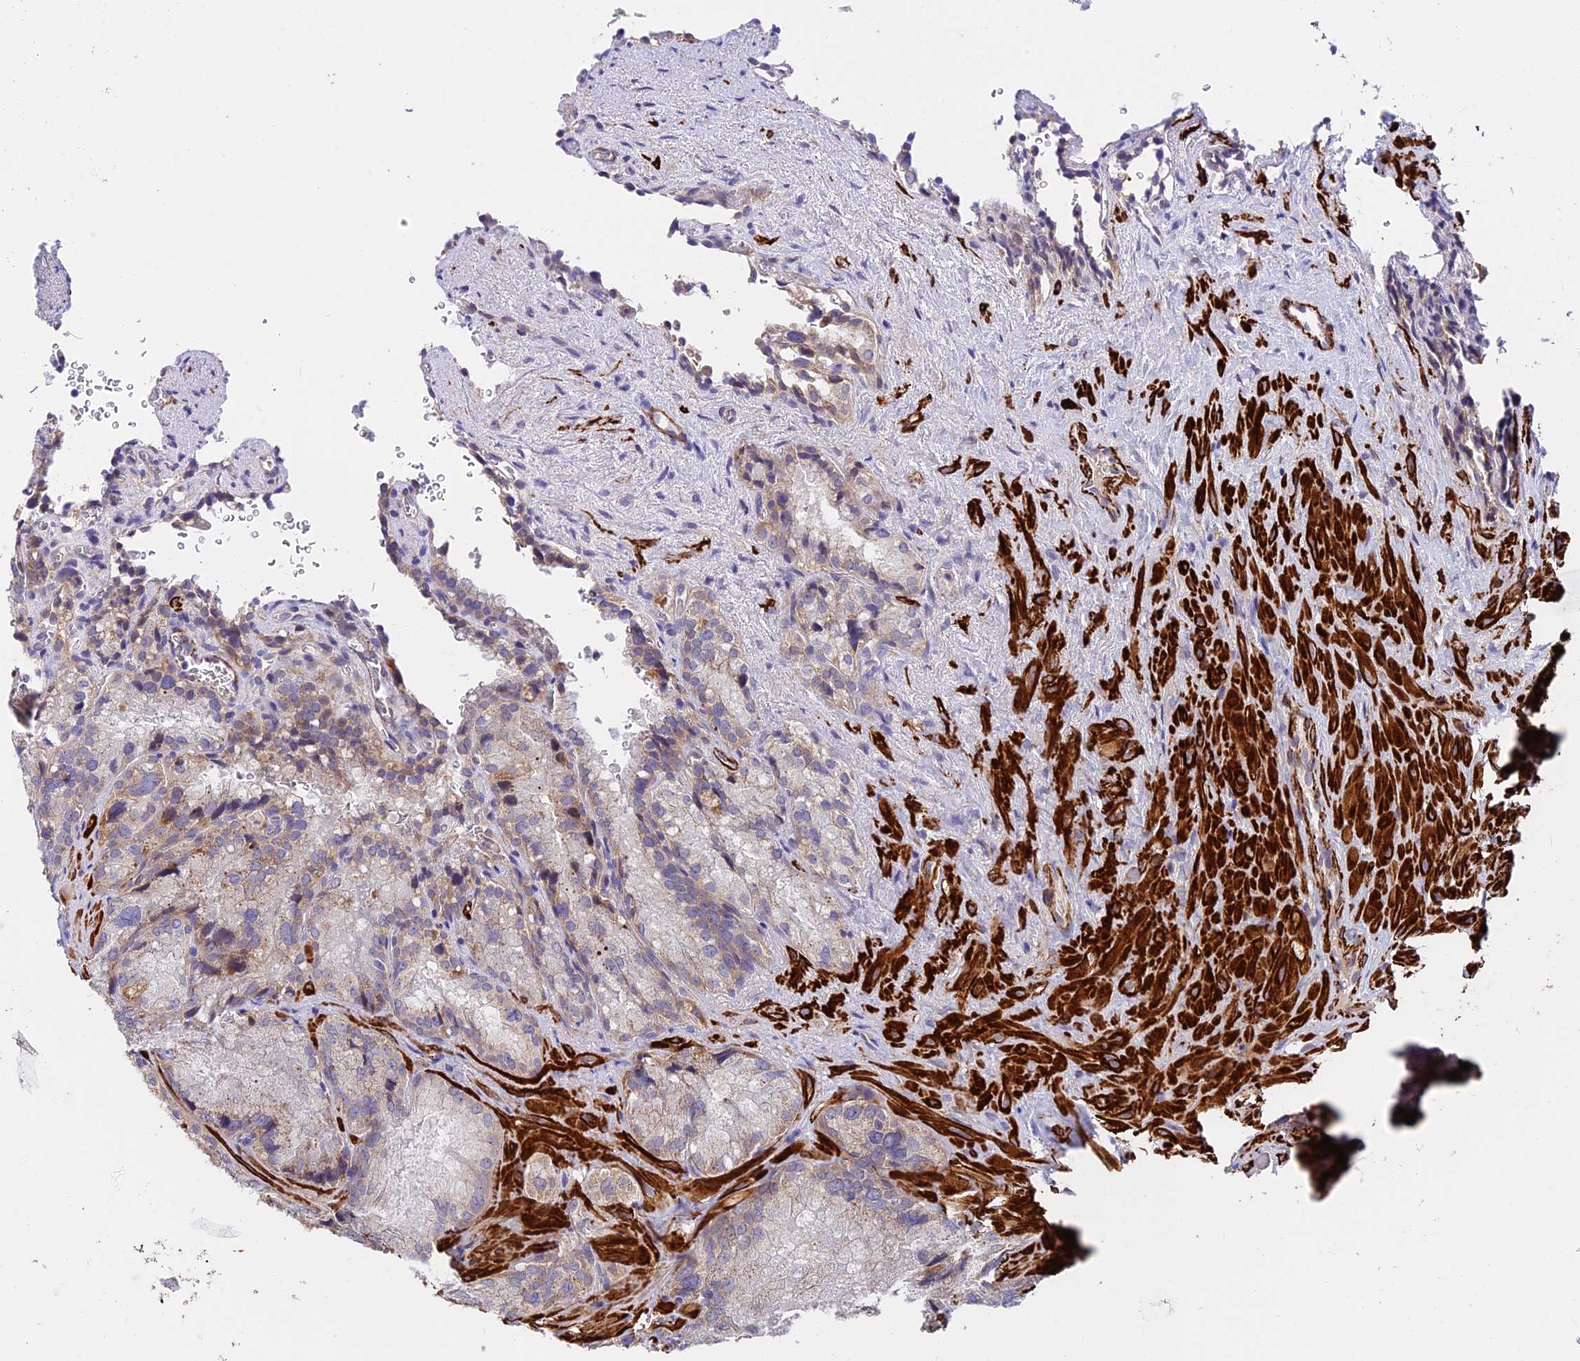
{"staining": {"intensity": "weak", "quantity": "<25%", "location": "cytoplasmic/membranous"}, "tissue": "seminal vesicle", "cell_type": "Glandular cells", "image_type": "normal", "snomed": [{"axis": "morphology", "description": "Normal tissue, NOS"}, {"axis": "topography", "description": "Seminal veicle"}], "caption": "Immunohistochemistry of unremarkable seminal vesicle displays no positivity in glandular cells.", "gene": "ANKRD50", "patient": {"sex": "male", "age": 62}}